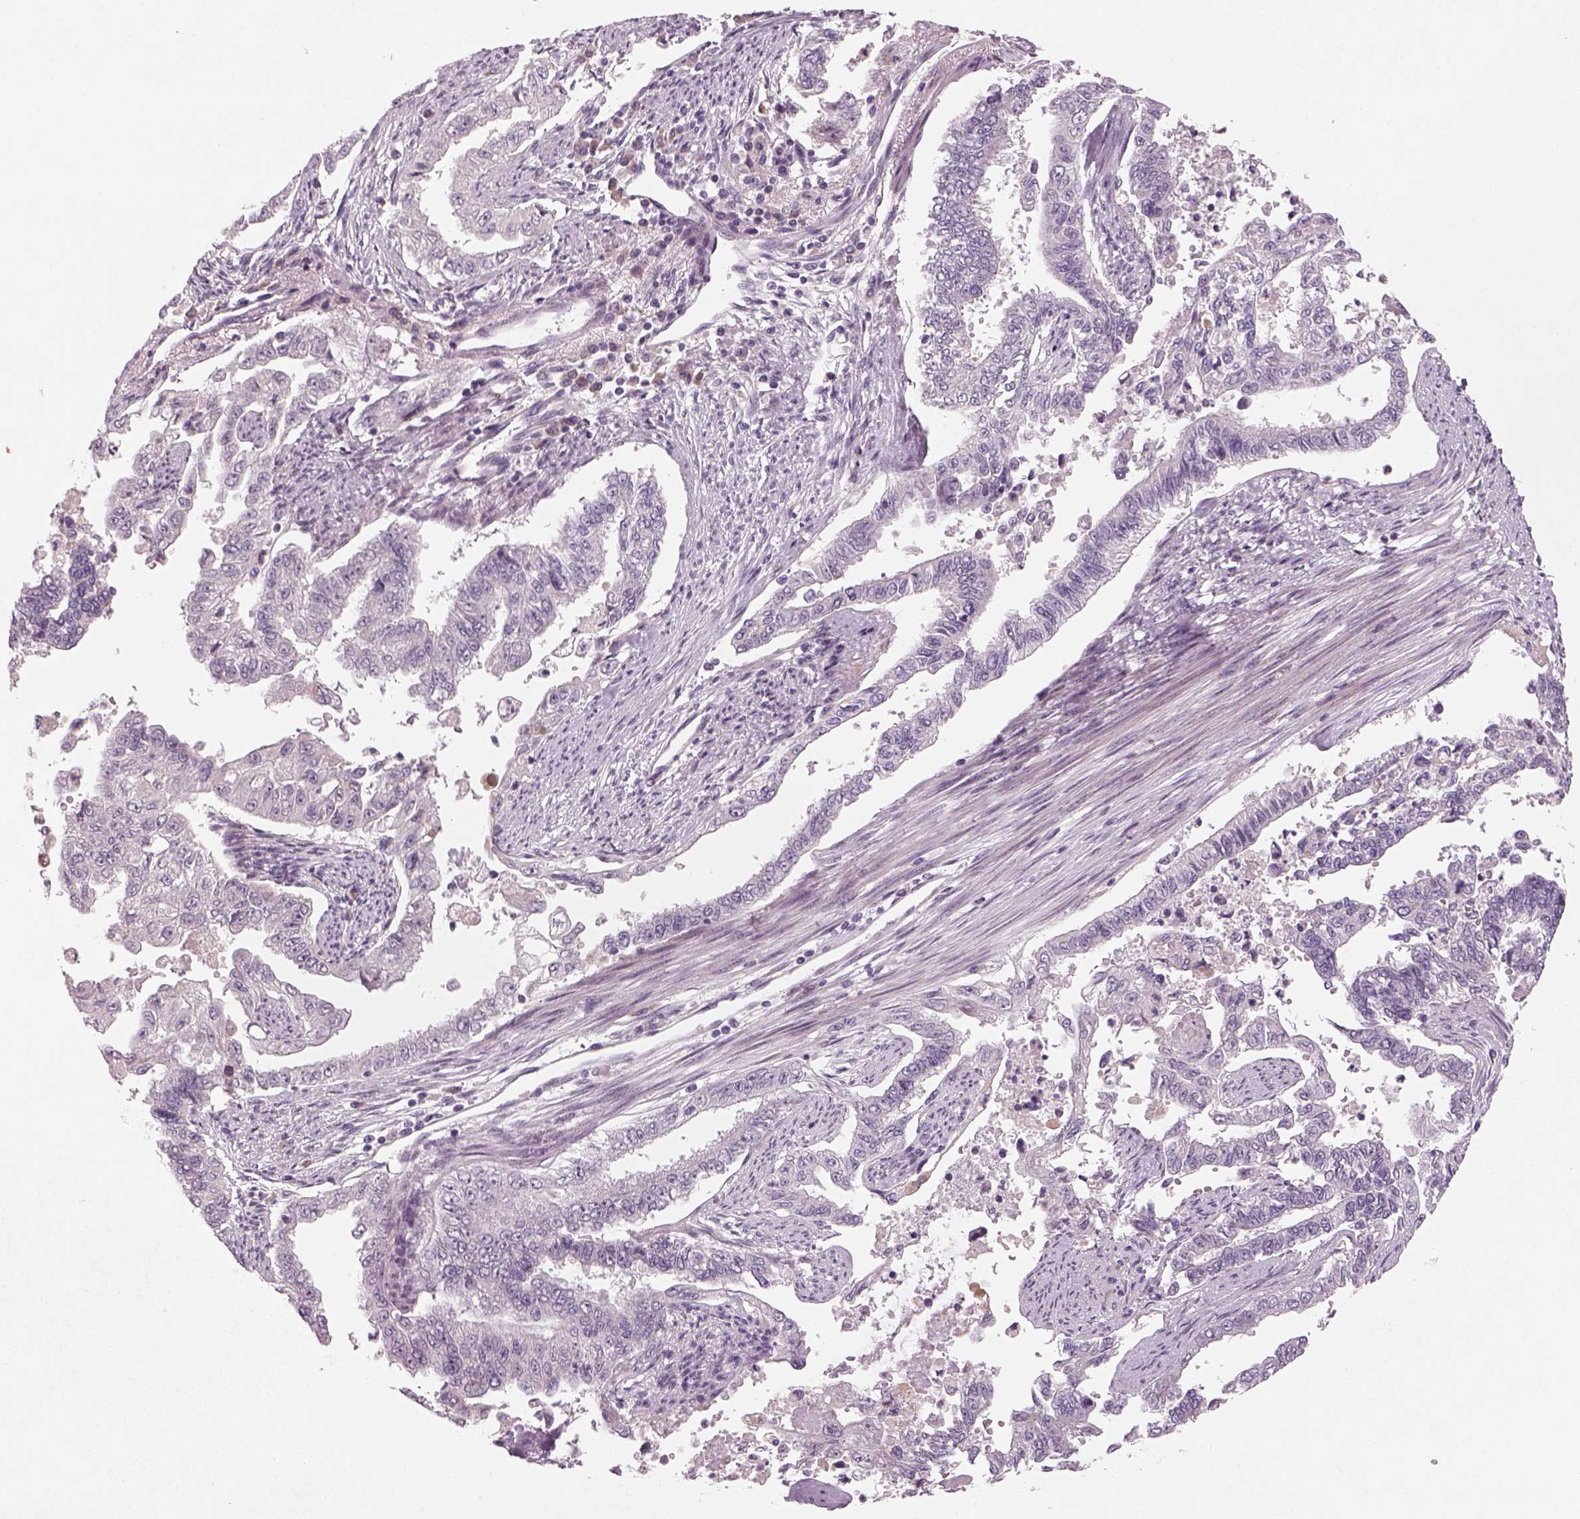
{"staining": {"intensity": "negative", "quantity": "none", "location": "none"}, "tissue": "endometrial cancer", "cell_type": "Tumor cells", "image_type": "cancer", "snomed": [{"axis": "morphology", "description": "Adenocarcinoma, NOS"}, {"axis": "topography", "description": "Uterus"}], "caption": "A high-resolution histopathology image shows immunohistochemistry staining of adenocarcinoma (endometrial), which demonstrates no significant staining in tumor cells.", "gene": "PENK", "patient": {"sex": "female", "age": 59}}